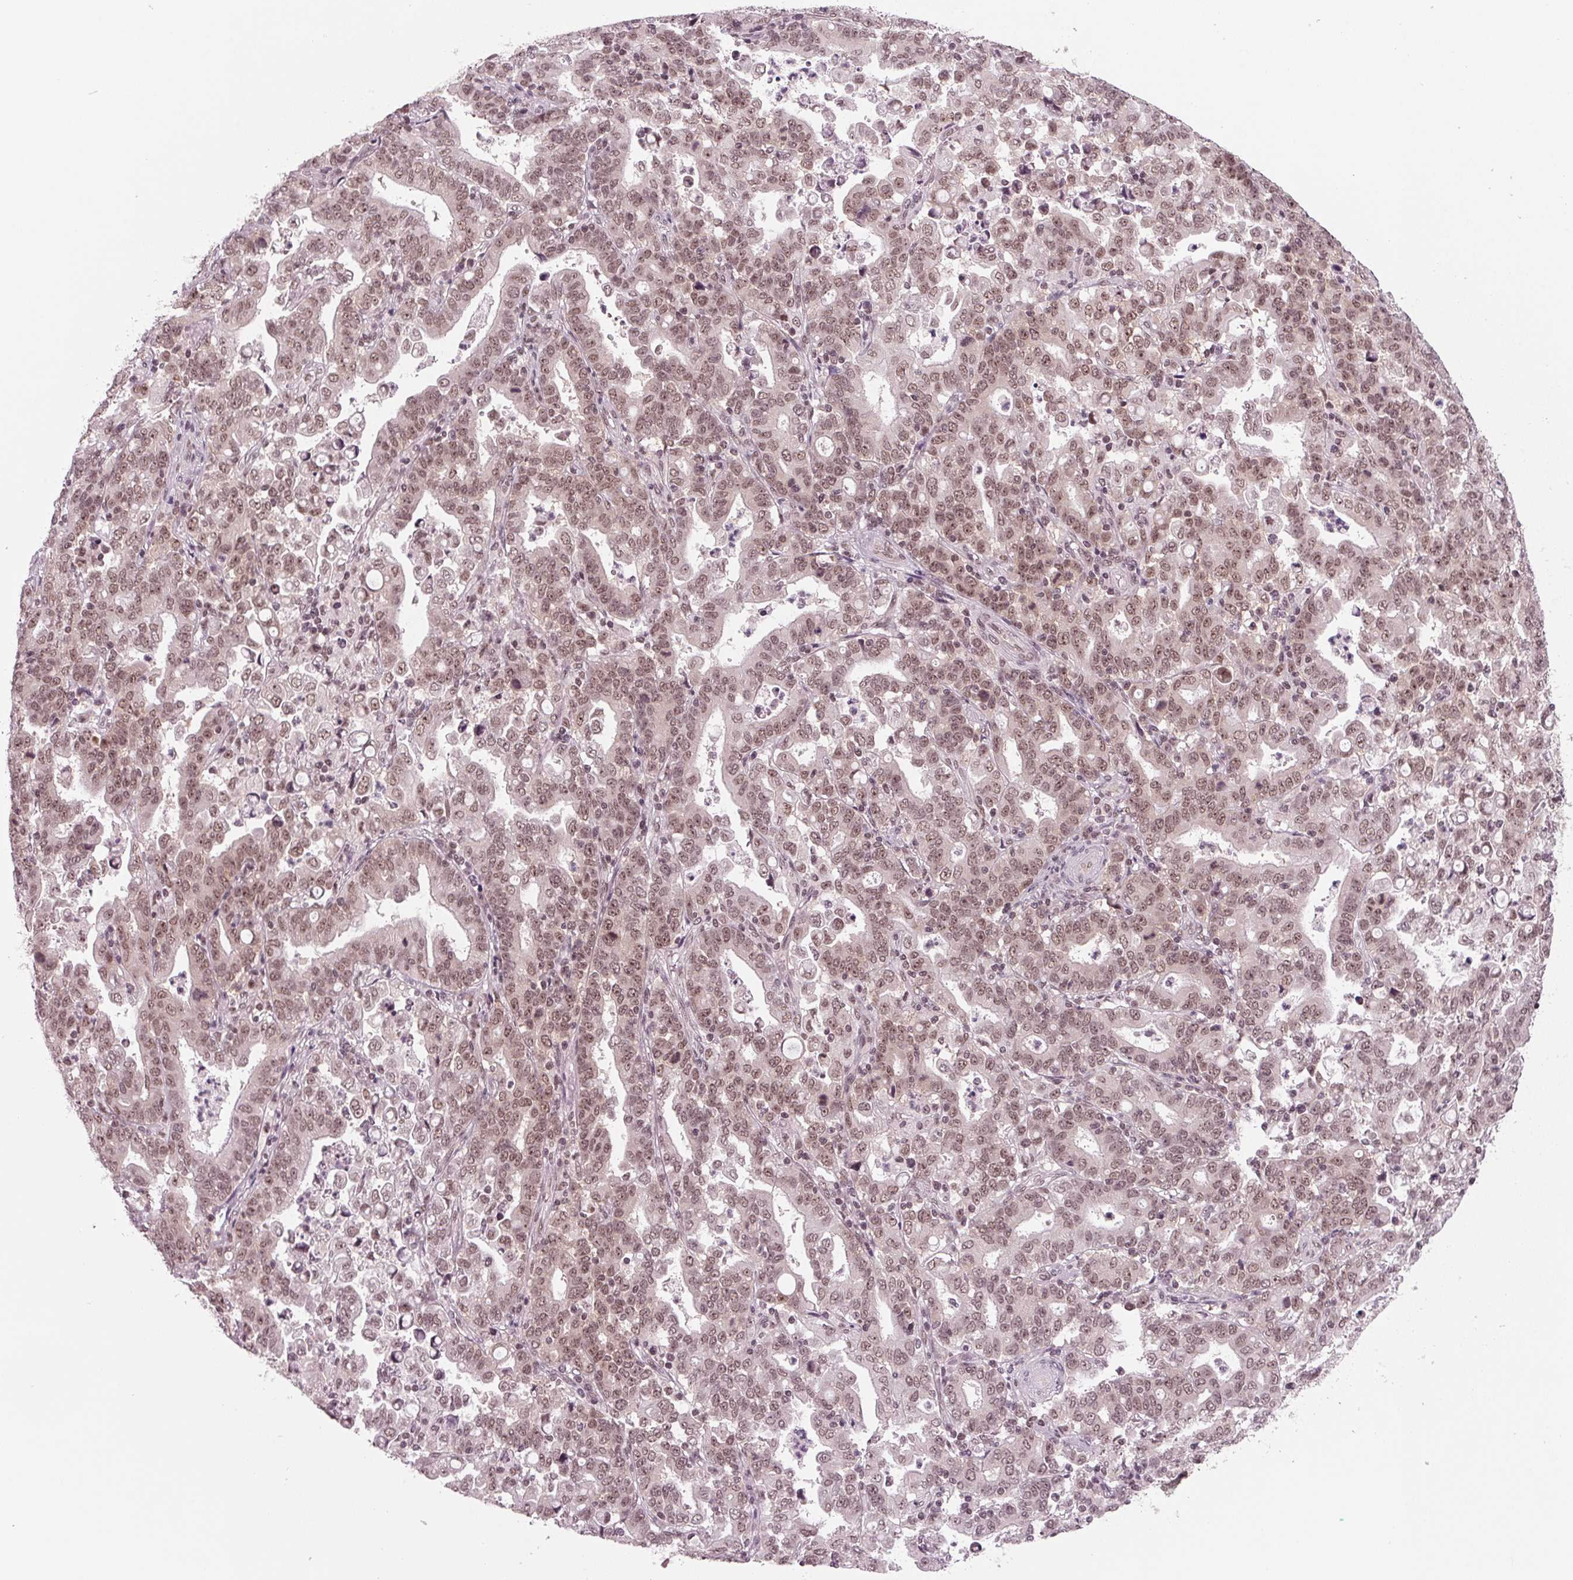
{"staining": {"intensity": "moderate", "quantity": ">75%", "location": "nuclear"}, "tissue": "stomach cancer", "cell_type": "Tumor cells", "image_type": "cancer", "snomed": [{"axis": "morphology", "description": "Adenocarcinoma, NOS"}, {"axis": "topography", "description": "Stomach"}], "caption": "An image of adenocarcinoma (stomach) stained for a protein exhibits moderate nuclear brown staining in tumor cells. Ihc stains the protein of interest in brown and the nuclei are stained blue.", "gene": "DDX41", "patient": {"sex": "male", "age": 82}}